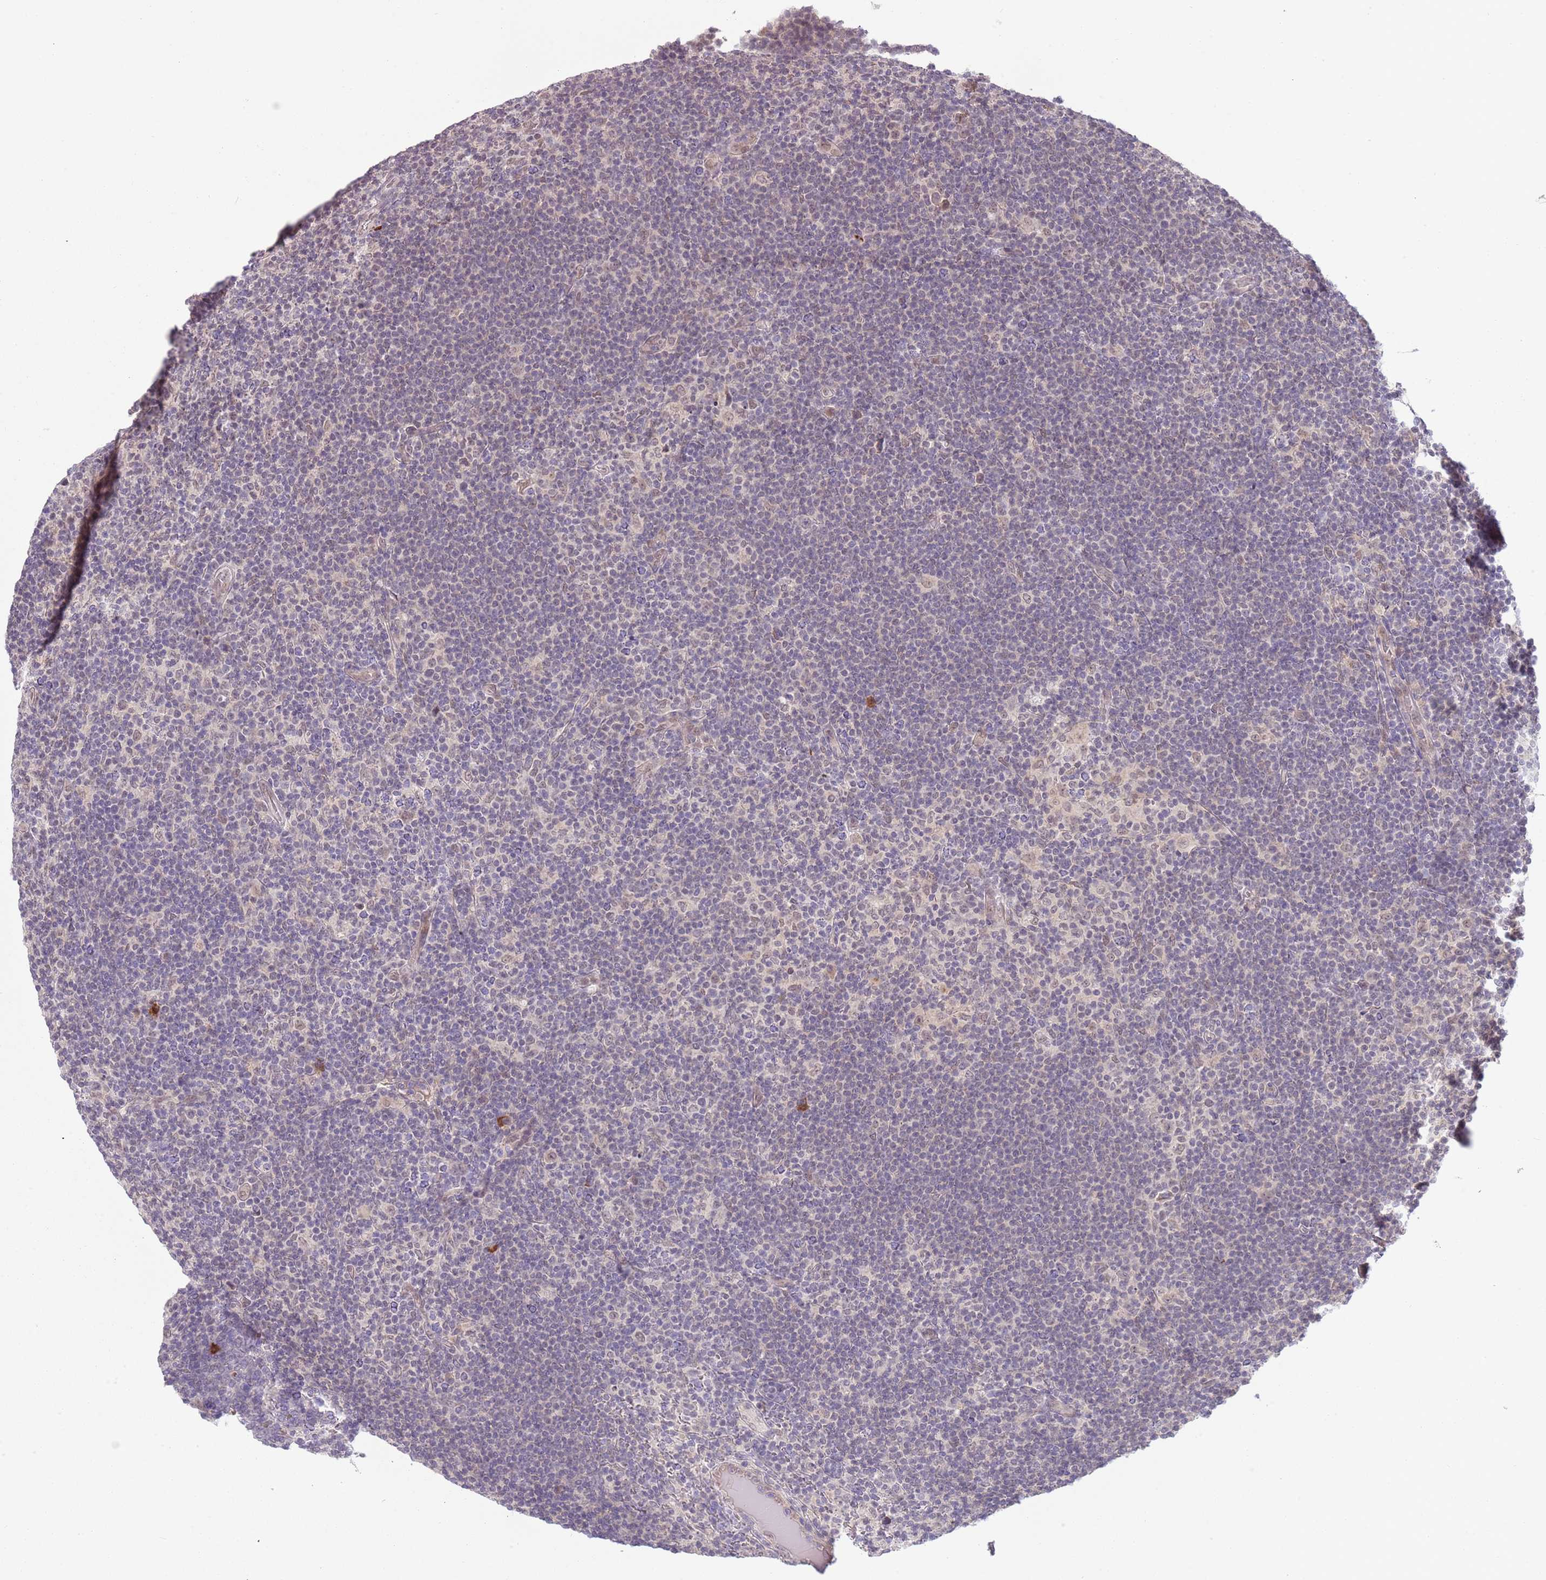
{"staining": {"intensity": "negative", "quantity": "none", "location": "none"}, "tissue": "lymphoma", "cell_type": "Tumor cells", "image_type": "cancer", "snomed": [{"axis": "morphology", "description": "Hodgkin's disease, NOS"}, {"axis": "topography", "description": "Lymph node"}], "caption": "A high-resolution photomicrograph shows IHC staining of lymphoma, which shows no significant positivity in tumor cells.", "gene": "TM2D1", "patient": {"sex": "female", "age": 57}}